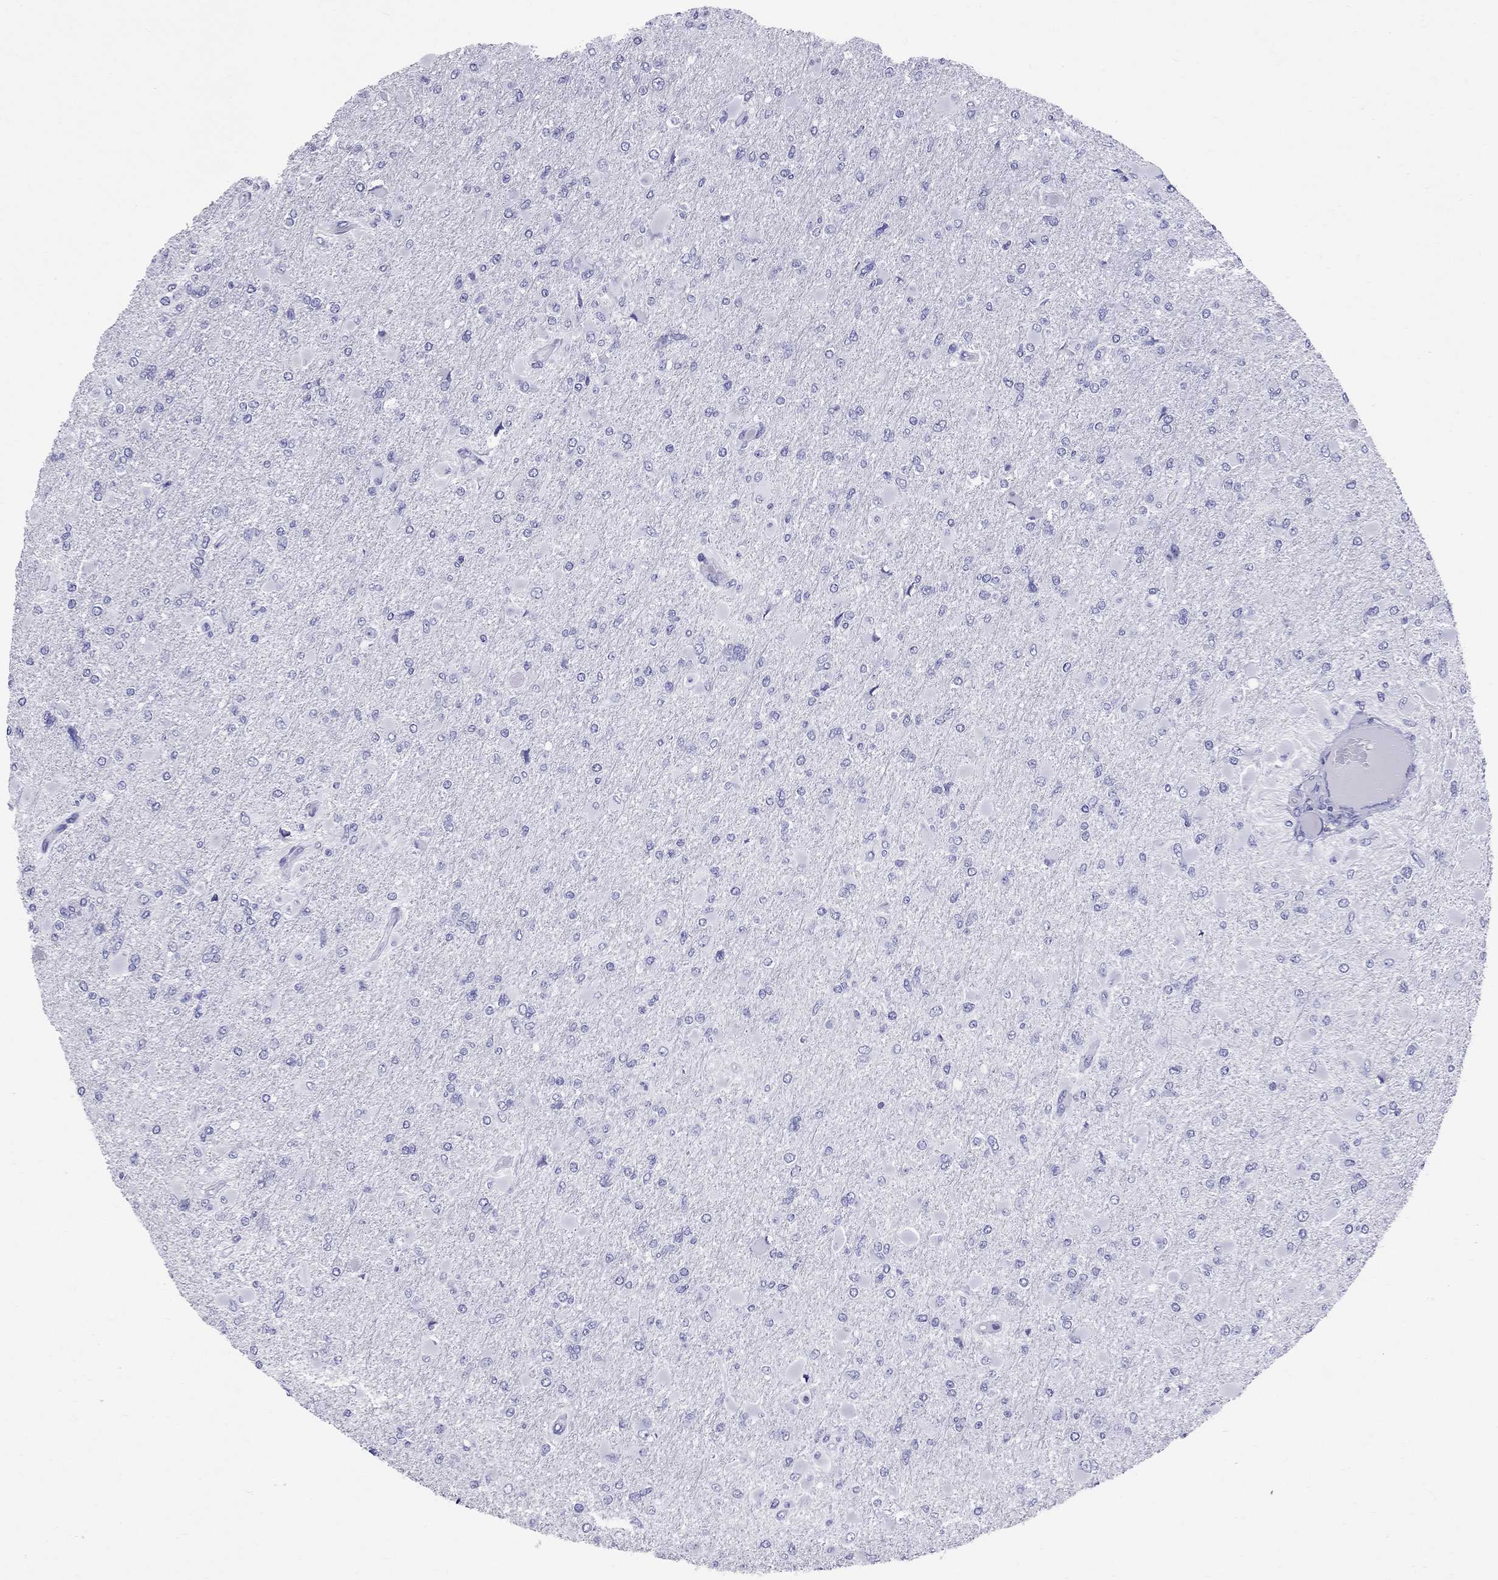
{"staining": {"intensity": "negative", "quantity": "none", "location": "none"}, "tissue": "glioma", "cell_type": "Tumor cells", "image_type": "cancer", "snomed": [{"axis": "morphology", "description": "Glioma, malignant, High grade"}, {"axis": "topography", "description": "Cerebral cortex"}], "caption": "Immunohistochemistry of high-grade glioma (malignant) shows no staining in tumor cells.", "gene": "AVPR1B", "patient": {"sex": "female", "age": 36}}